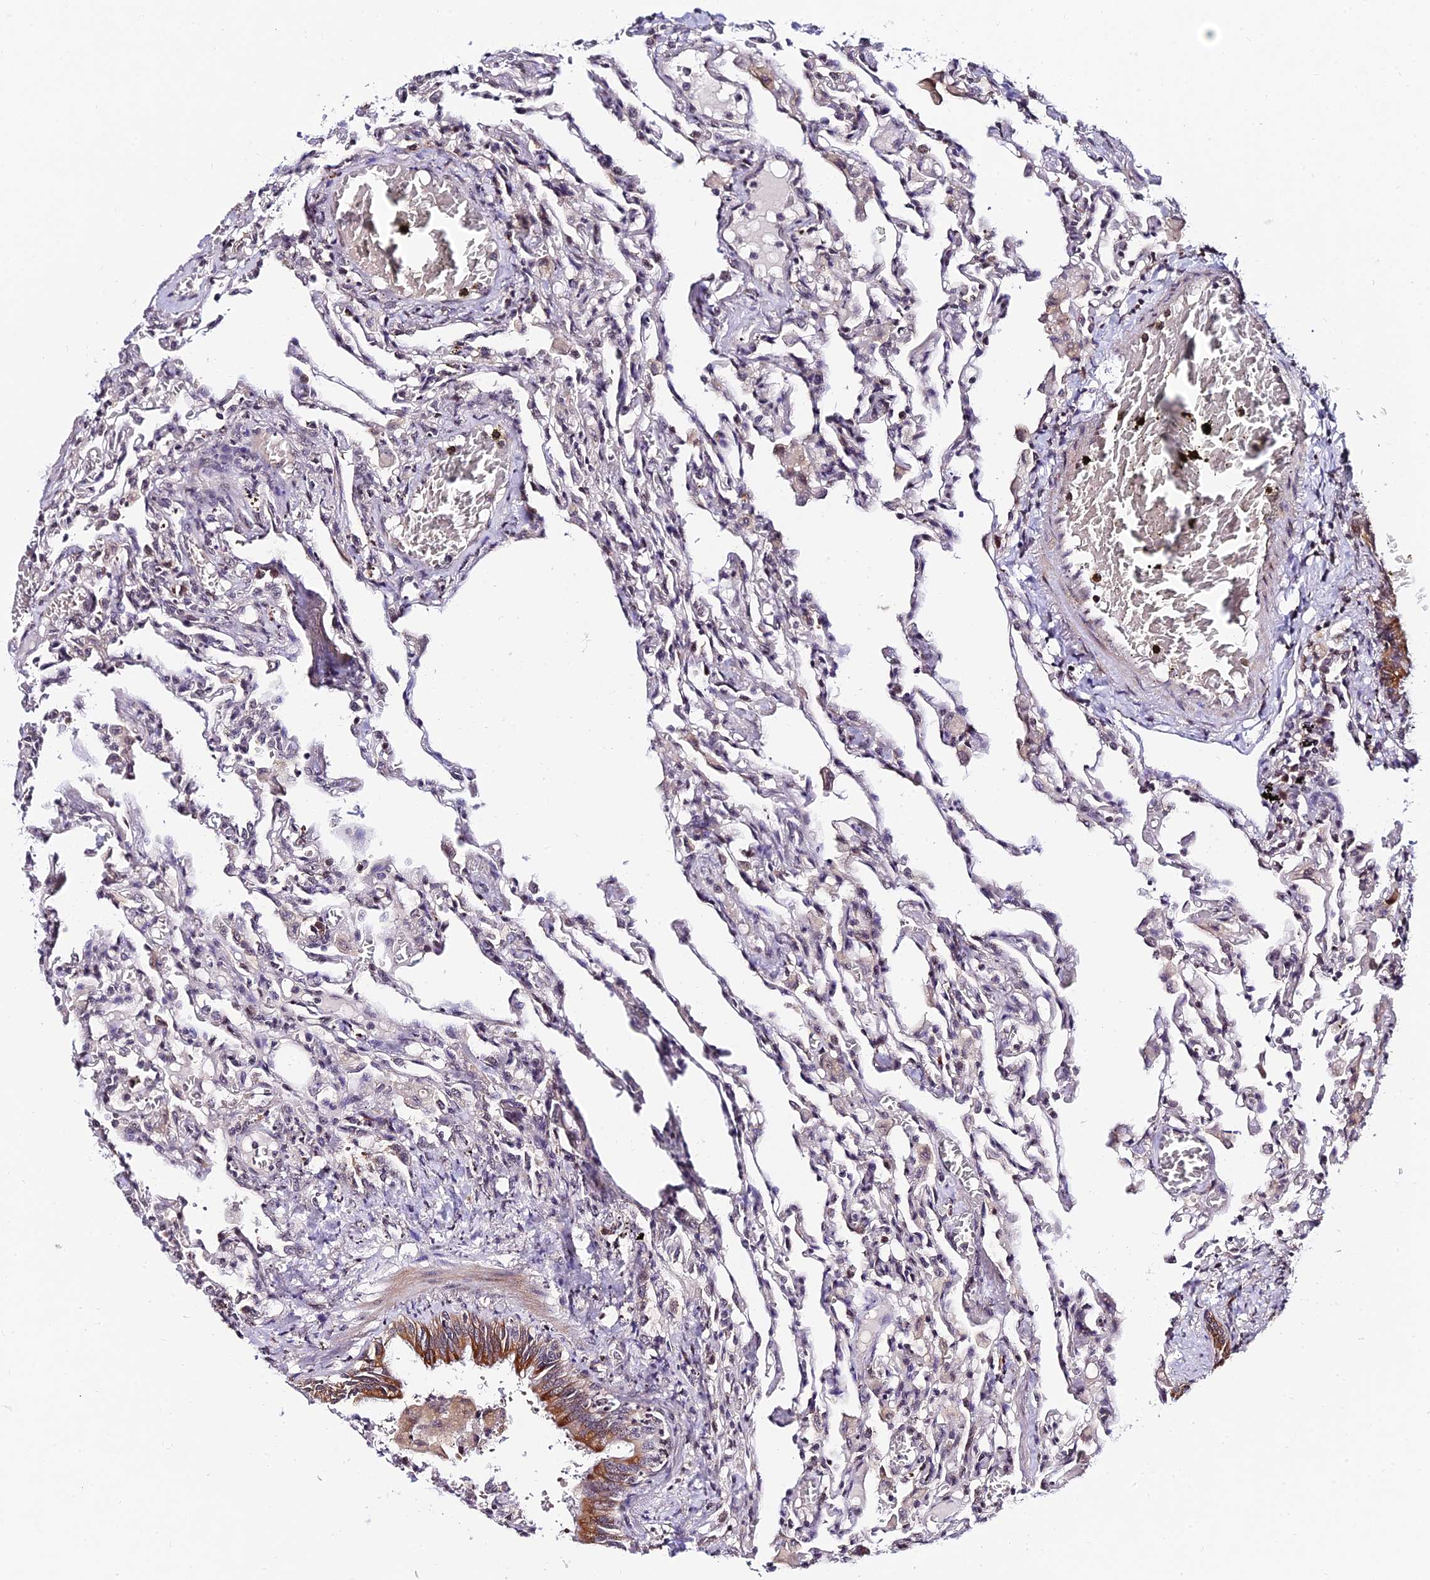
{"staining": {"intensity": "weak", "quantity": "<25%", "location": "cytoplasmic/membranous"}, "tissue": "lung", "cell_type": "Alveolar cells", "image_type": "normal", "snomed": [{"axis": "morphology", "description": "Normal tissue, NOS"}, {"axis": "topography", "description": "Bronchus"}, {"axis": "topography", "description": "Lung"}], "caption": "Micrograph shows no protein expression in alveolar cells of unremarkable lung. (Immunohistochemistry (ihc), brightfield microscopy, high magnification).", "gene": "CDNF", "patient": {"sex": "female", "age": 49}}